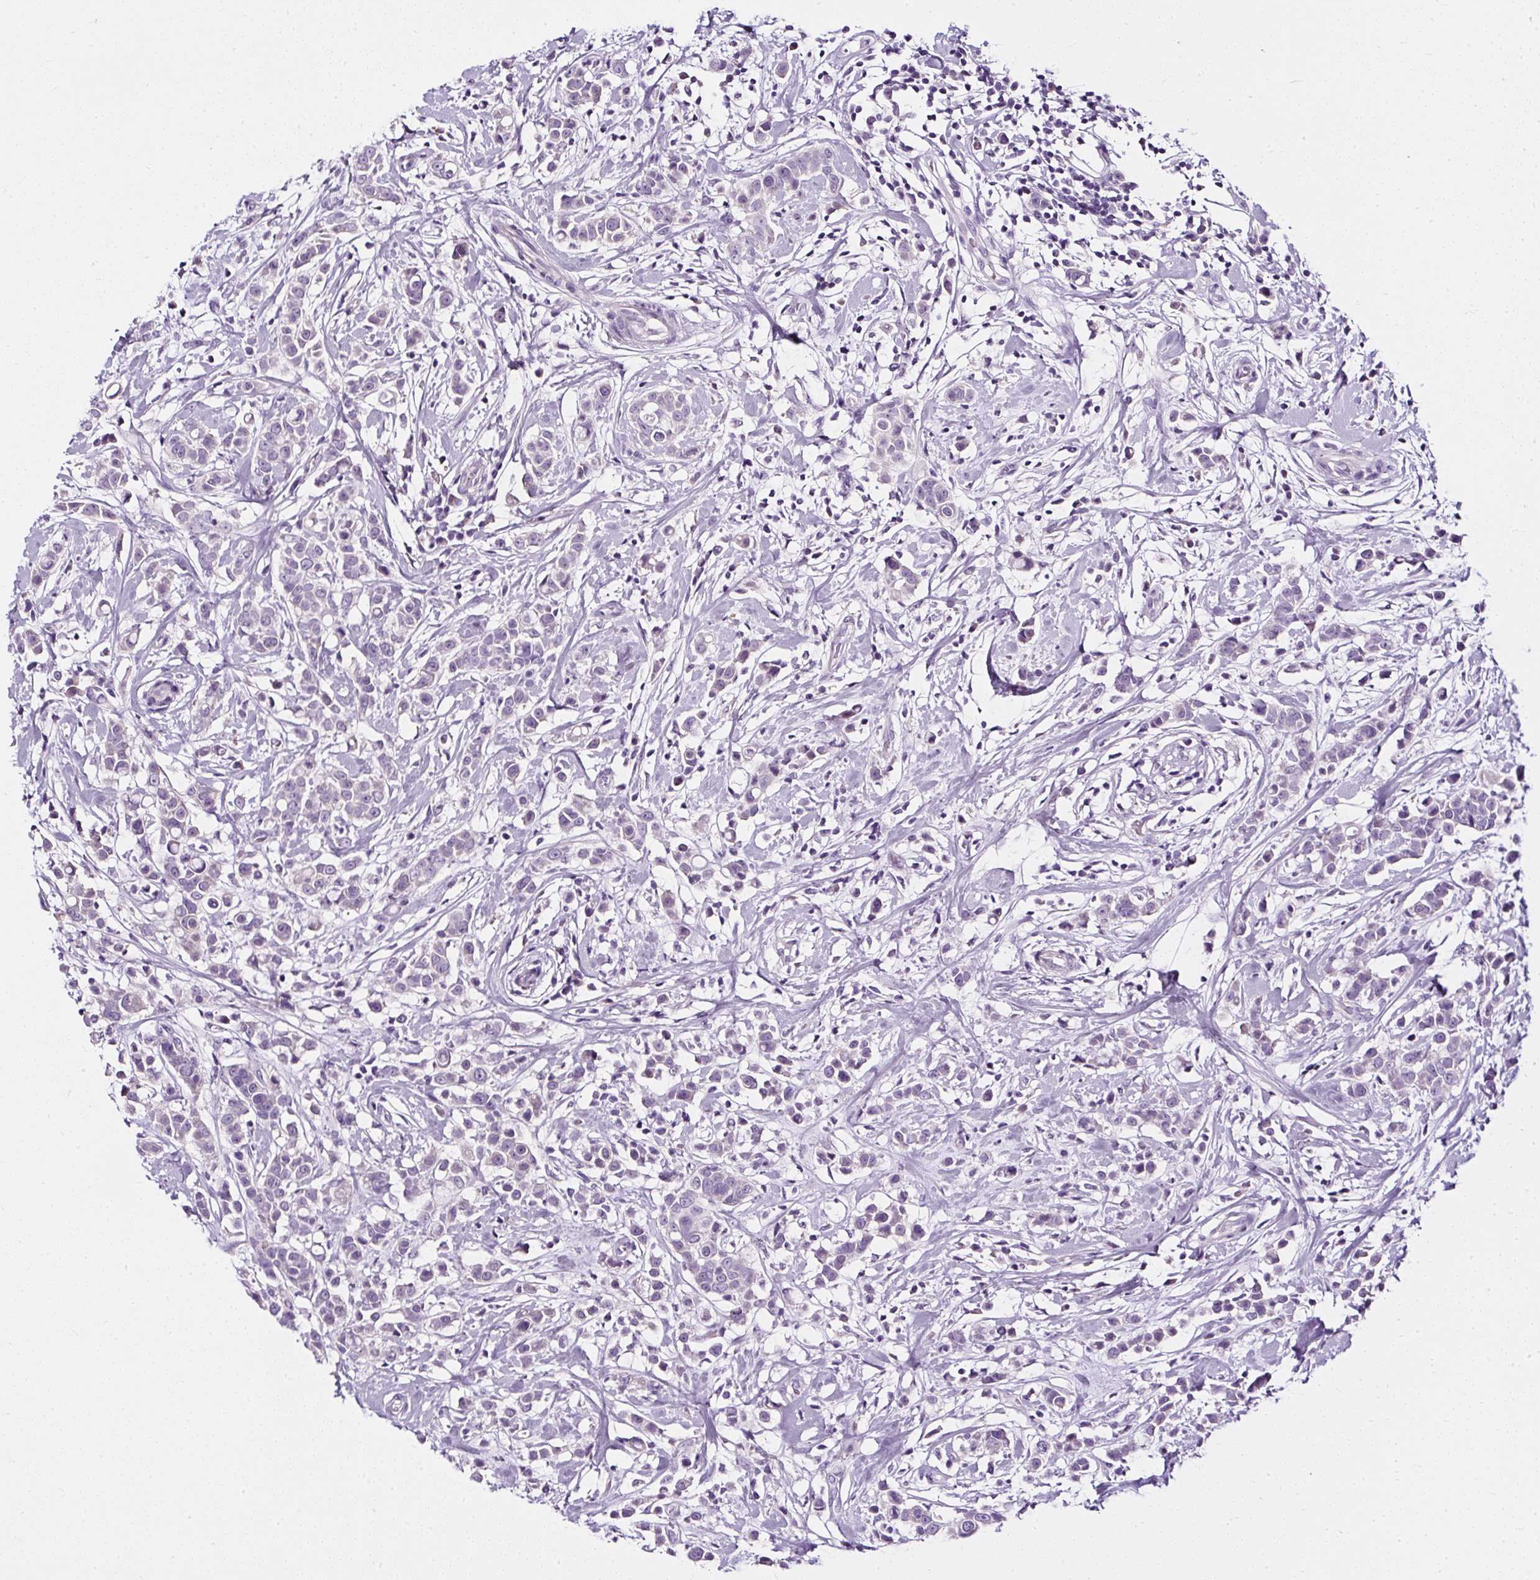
{"staining": {"intensity": "negative", "quantity": "none", "location": "none"}, "tissue": "breast cancer", "cell_type": "Tumor cells", "image_type": "cancer", "snomed": [{"axis": "morphology", "description": "Duct carcinoma"}, {"axis": "topography", "description": "Breast"}], "caption": "This histopathology image is of breast infiltrating ductal carcinoma stained with IHC to label a protein in brown with the nuclei are counter-stained blue. There is no positivity in tumor cells.", "gene": "ATP2A1", "patient": {"sex": "female", "age": 27}}